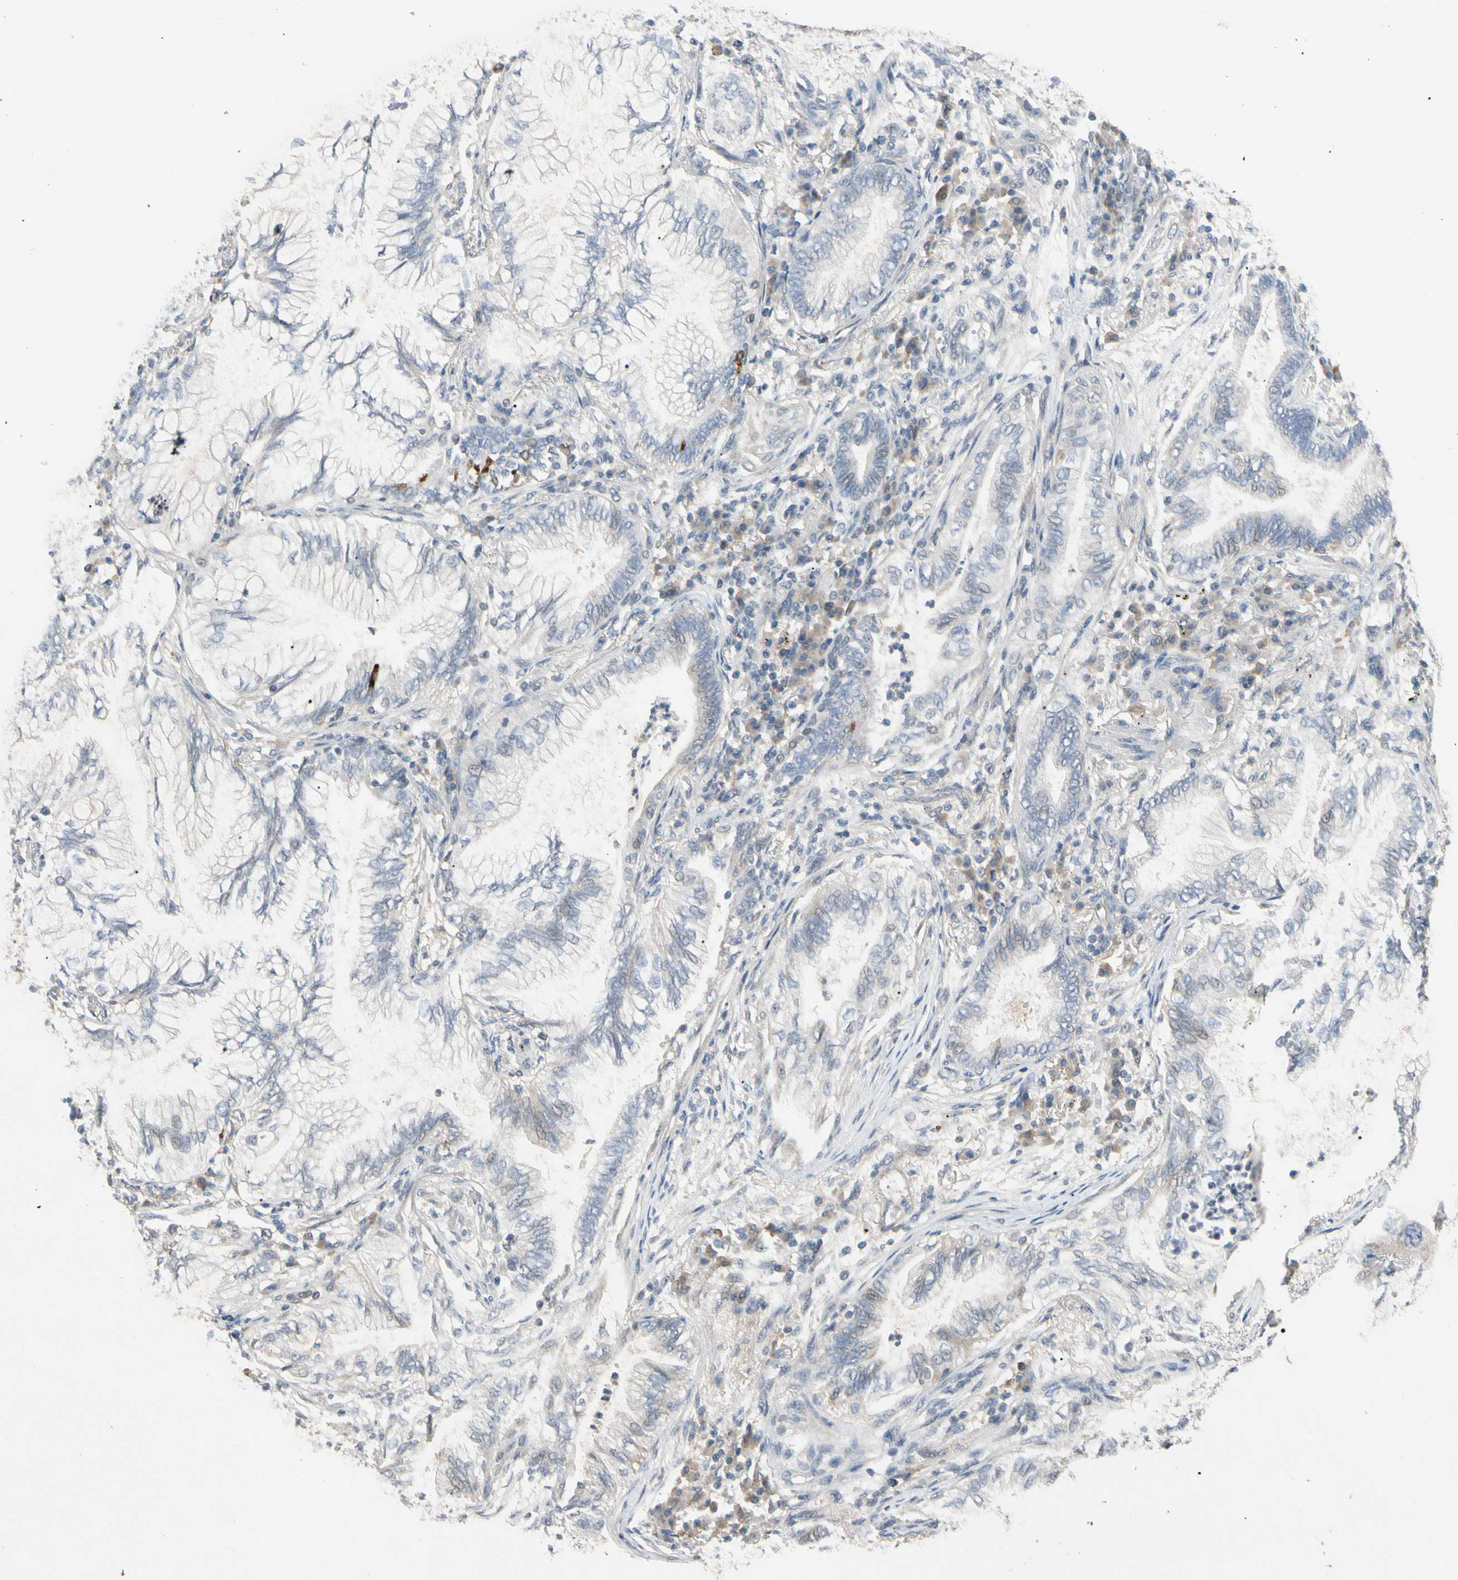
{"staining": {"intensity": "weak", "quantity": "<25%", "location": "cytoplasmic/membranous"}, "tissue": "lung cancer", "cell_type": "Tumor cells", "image_type": "cancer", "snomed": [{"axis": "morphology", "description": "Normal tissue, NOS"}, {"axis": "morphology", "description": "Adenocarcinoma, NOS"}, {"axis": "topography", "description": "Bronchus"}, {"axis": "topography", "description": "Lung"}], "caption": "DAB immunohistochemical staining of human lung cancer (adenocarcinoma) shows no significant staining in tumor cells. (DAB IHC visualized using brightfield microscopy, high magnification).", "gene": "PRSS21", "patient": {"sex": "female", "age": 70}}